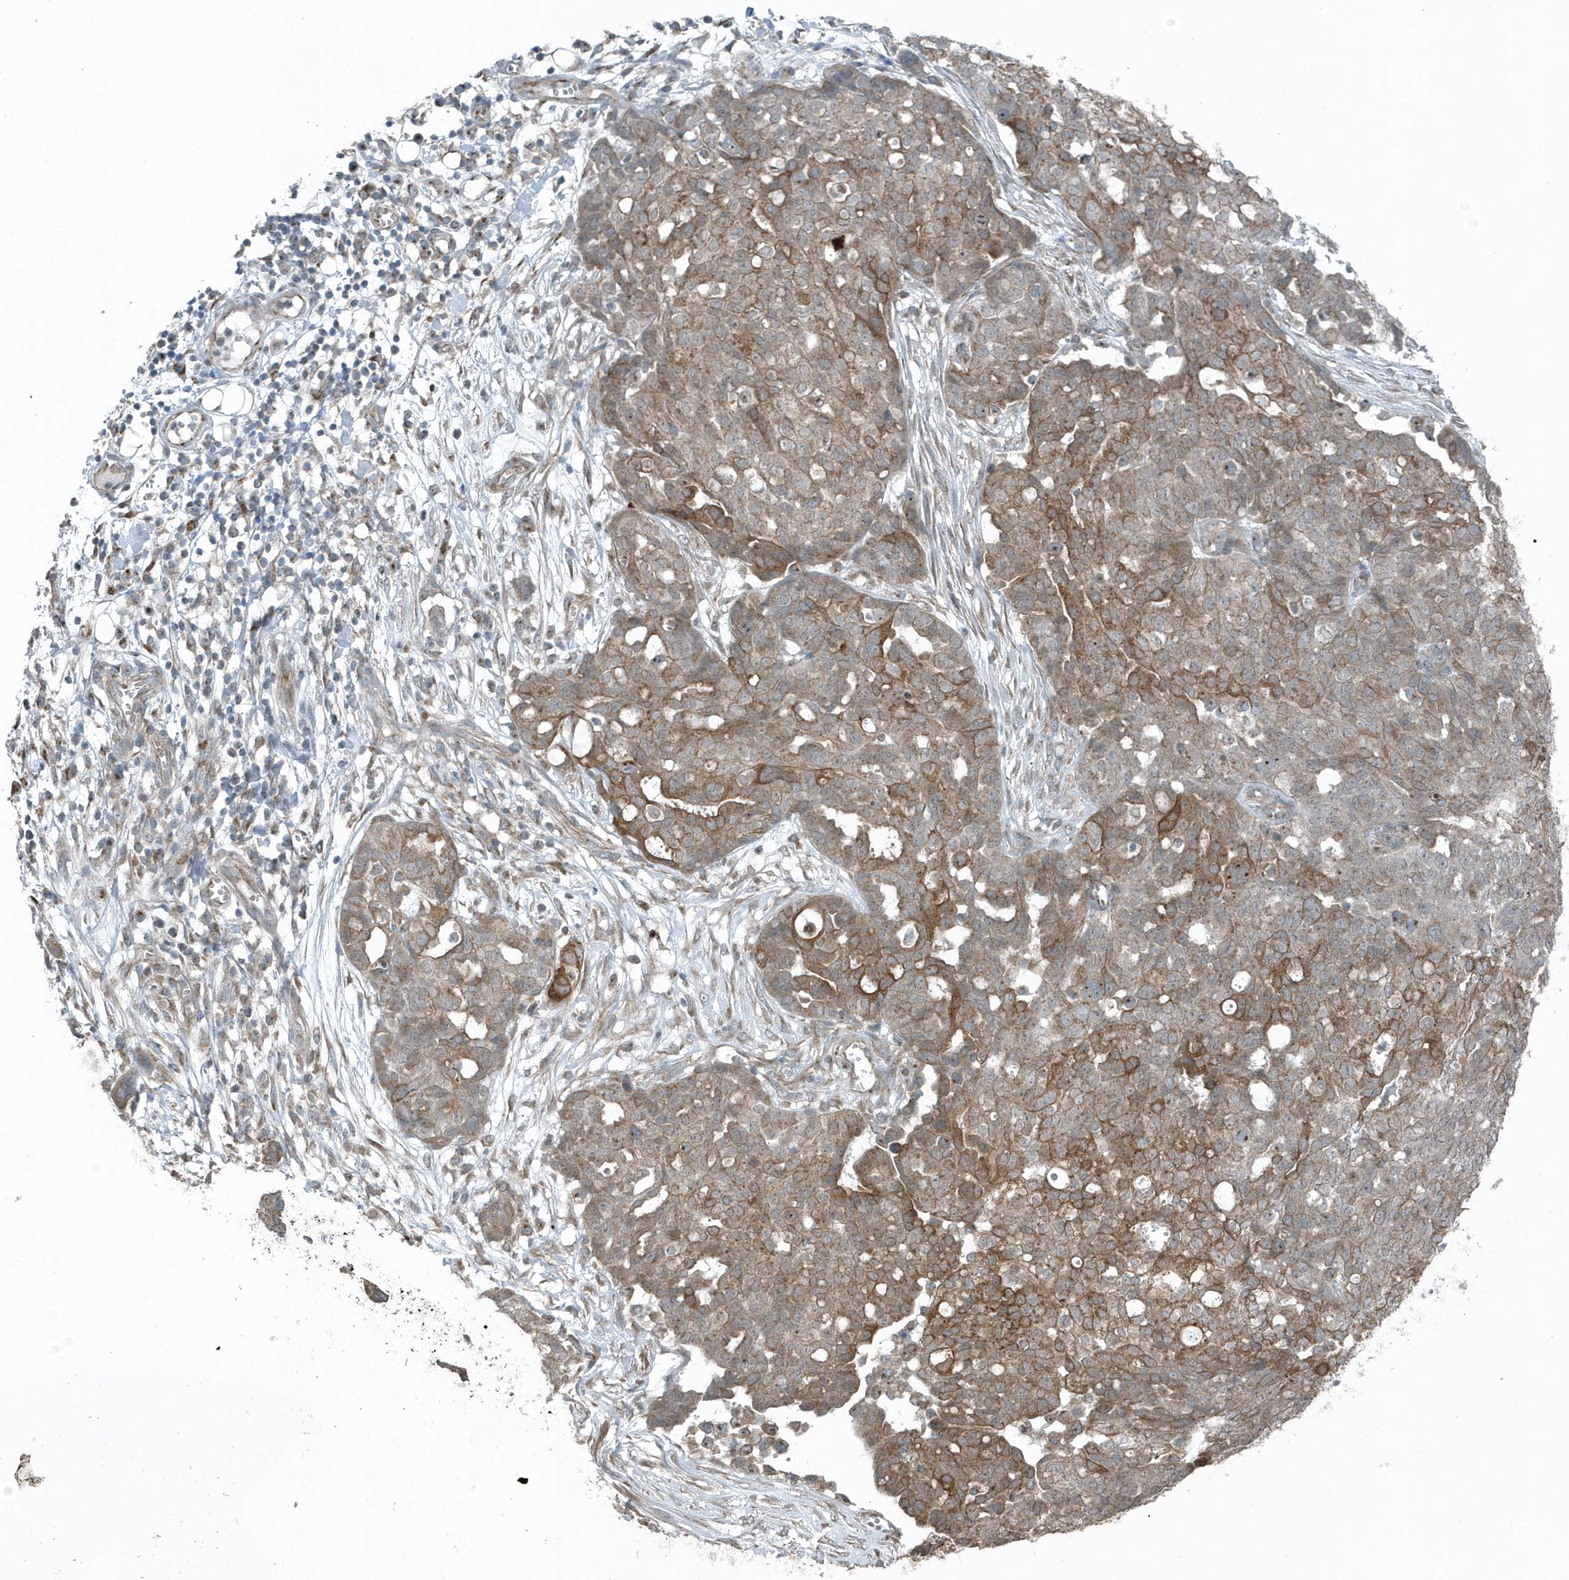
{"staining": {"intensity": "moderate", "quantity": "25%-75%", "location": "cytoplasmic/membranous"}, "tissue": "ovarian cancer", "cell_type": "Tumor cells", "image_type": "cancer", "snomed": [{"axis": "morphology", "description": "Cystadenocarcinoma, serous, NOS"}, {"axis": "topography", "description": "Soft tissue"}, {"axis": "topography", "description": "Ovary"}], "caption": "The immunohistochemical stain labels moderate cytoplasmic/membranous positivity in tumor cells of serous cystadenocarcinoma (ovarian) tissue.", "gene": "GCC2", "patient": {"sex": "female", "age": 57}}